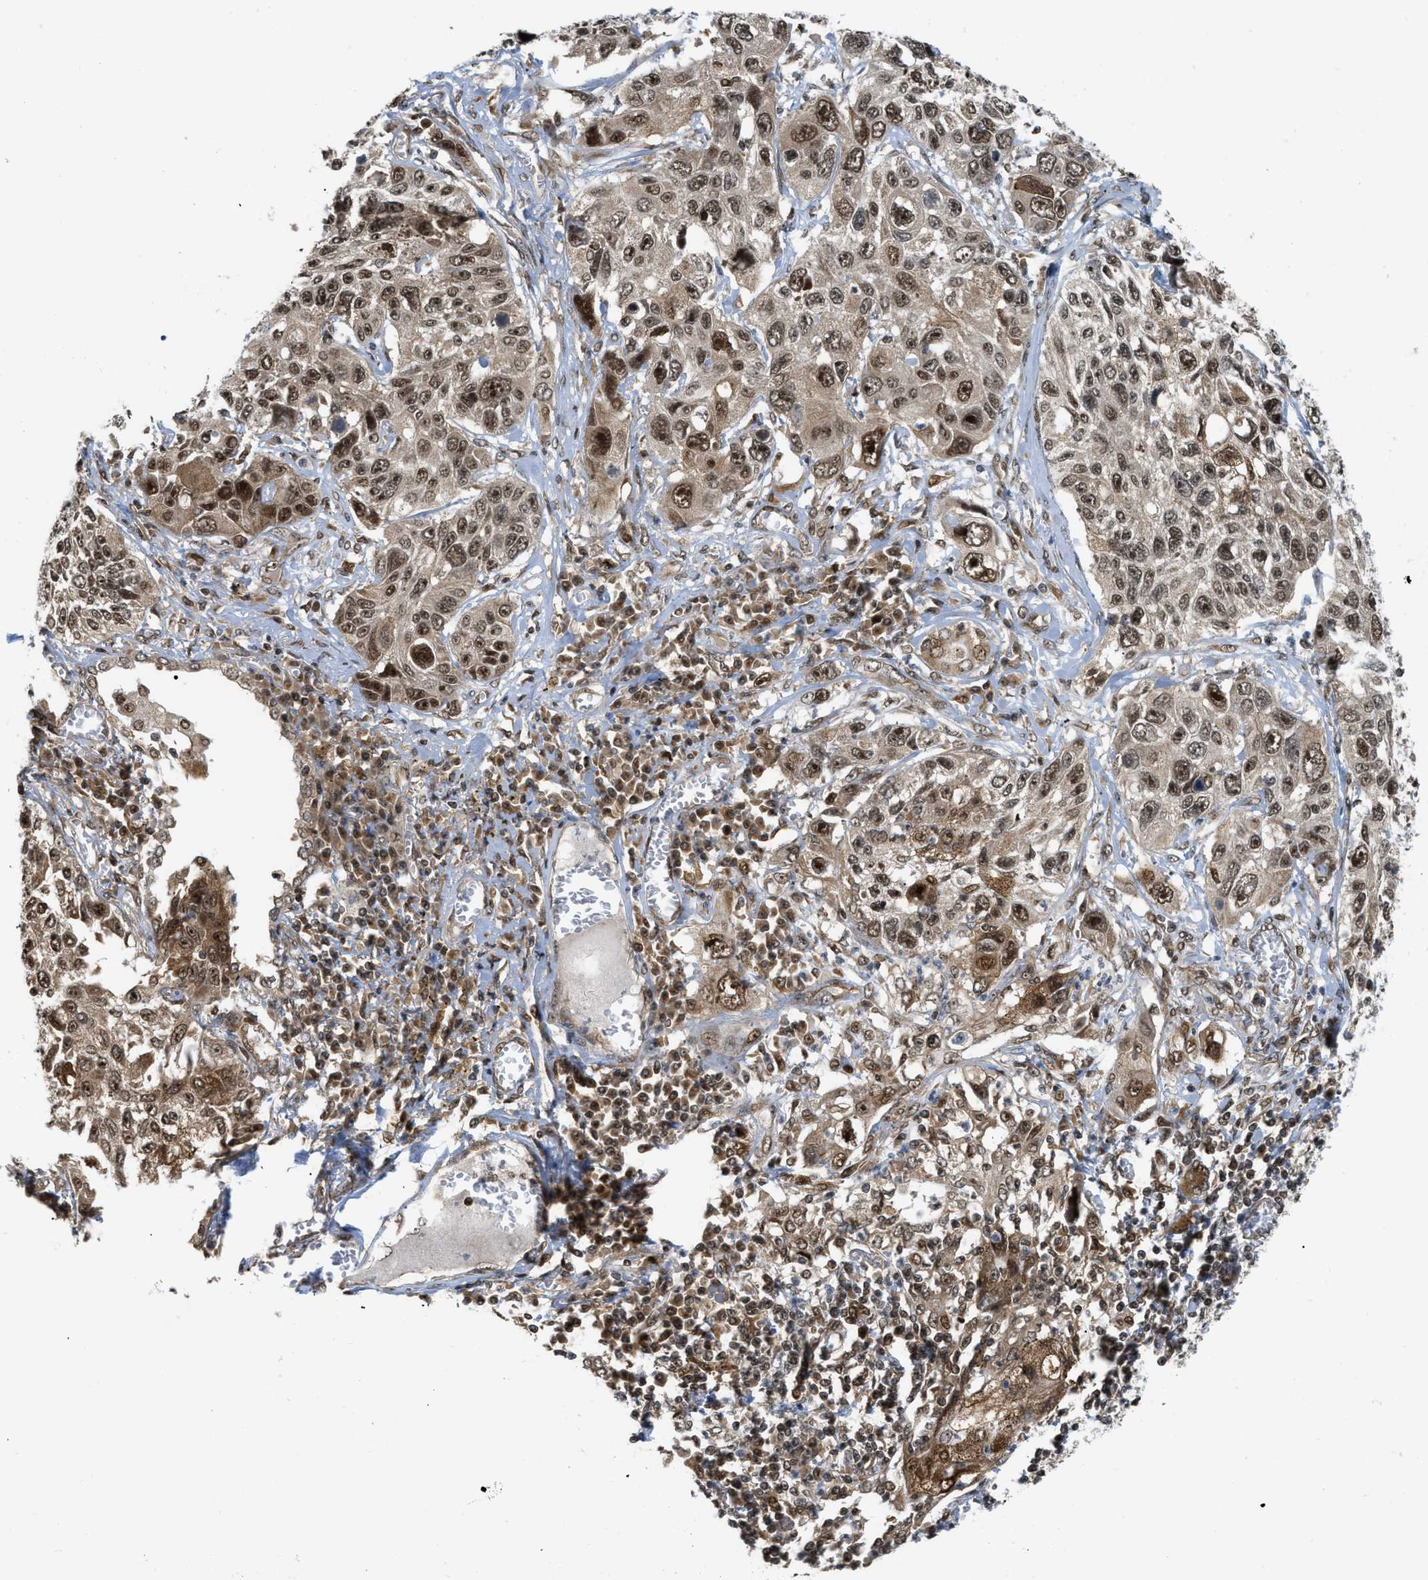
{"staining": {"intensity": "moderate", "quantity": ">75%", "location": "cytoplasmic/membranous,nuclear"}, "tissue": "lung cancer", "cell_type": "Tumor cells", "image_type": "cancer", "snomed": [{"axis": "morphology", "description": "Squamous cell carcinoma, NOS"}, {"axis": "topography", "description": "Lung"}], "caption": "High-magnification brightfield microscopy of lung cancer (squamous cell carcinoma) stained with DAB (brown) and counterstained with hematoxylin (blue). tumor cells exhibit moderate cytoplasmic/membranous and nuclear expression is seen in about>75% of cells.", "gene": "TACC1", "patient": {"sex": "male", "age": 71}}